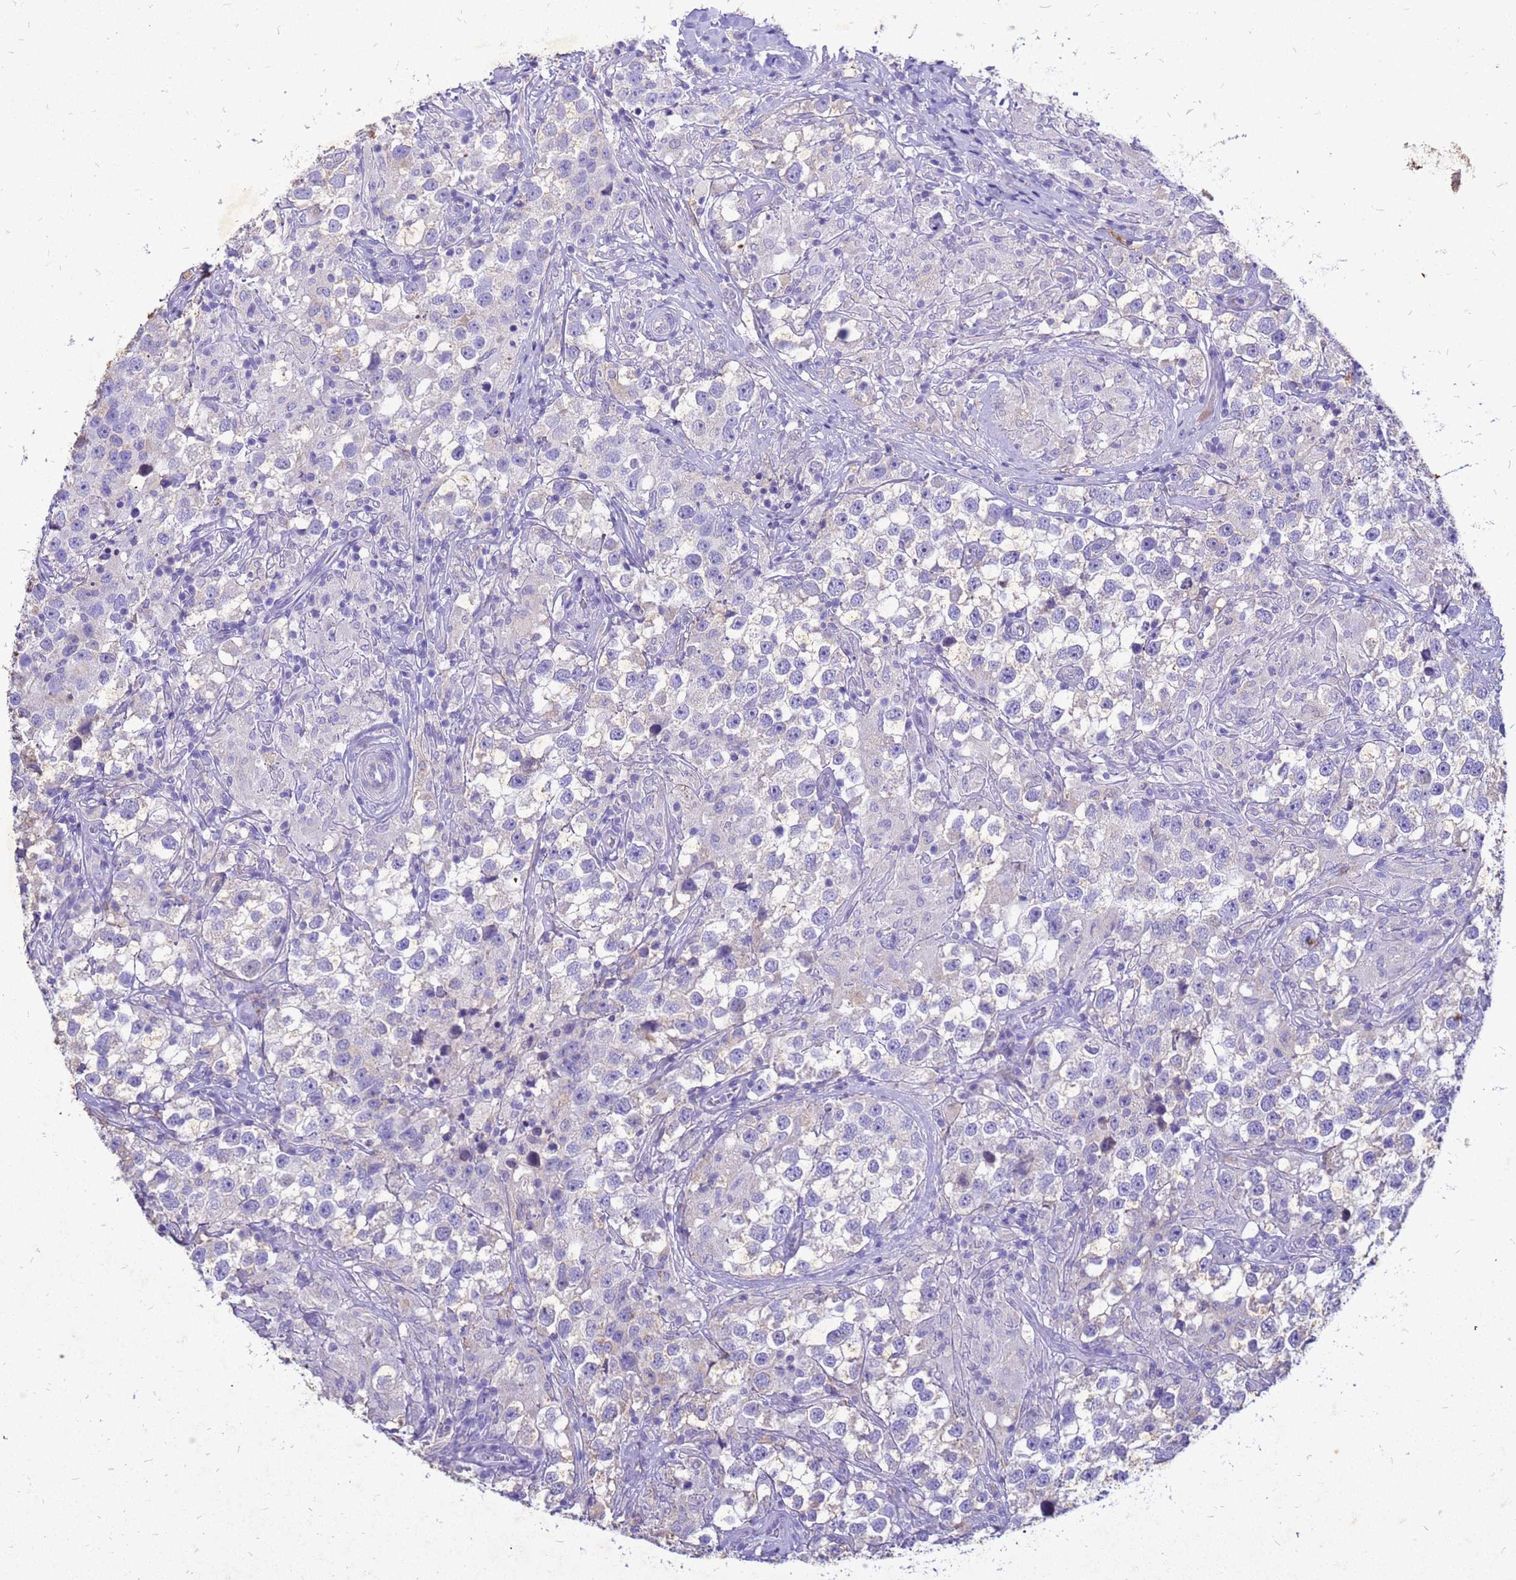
{"staining": {"intensity": "negative", "quantity": "none", "location": "none"}, "tissue": "testis cancer", "cell_type": "Tumor cells", "image_type": "cancer", "snomed": [{"axis": "morphology", "description": "Seminoma, NOS"}, {"axis": "topography", "description": "Testis"}], "caption": "This is an IHC photomicrograph of human testis cancer (seminoma). There is no staining in tumor cells.", "gene": "AKR1C1", "patient": {"sex": "male", "age": 46}}